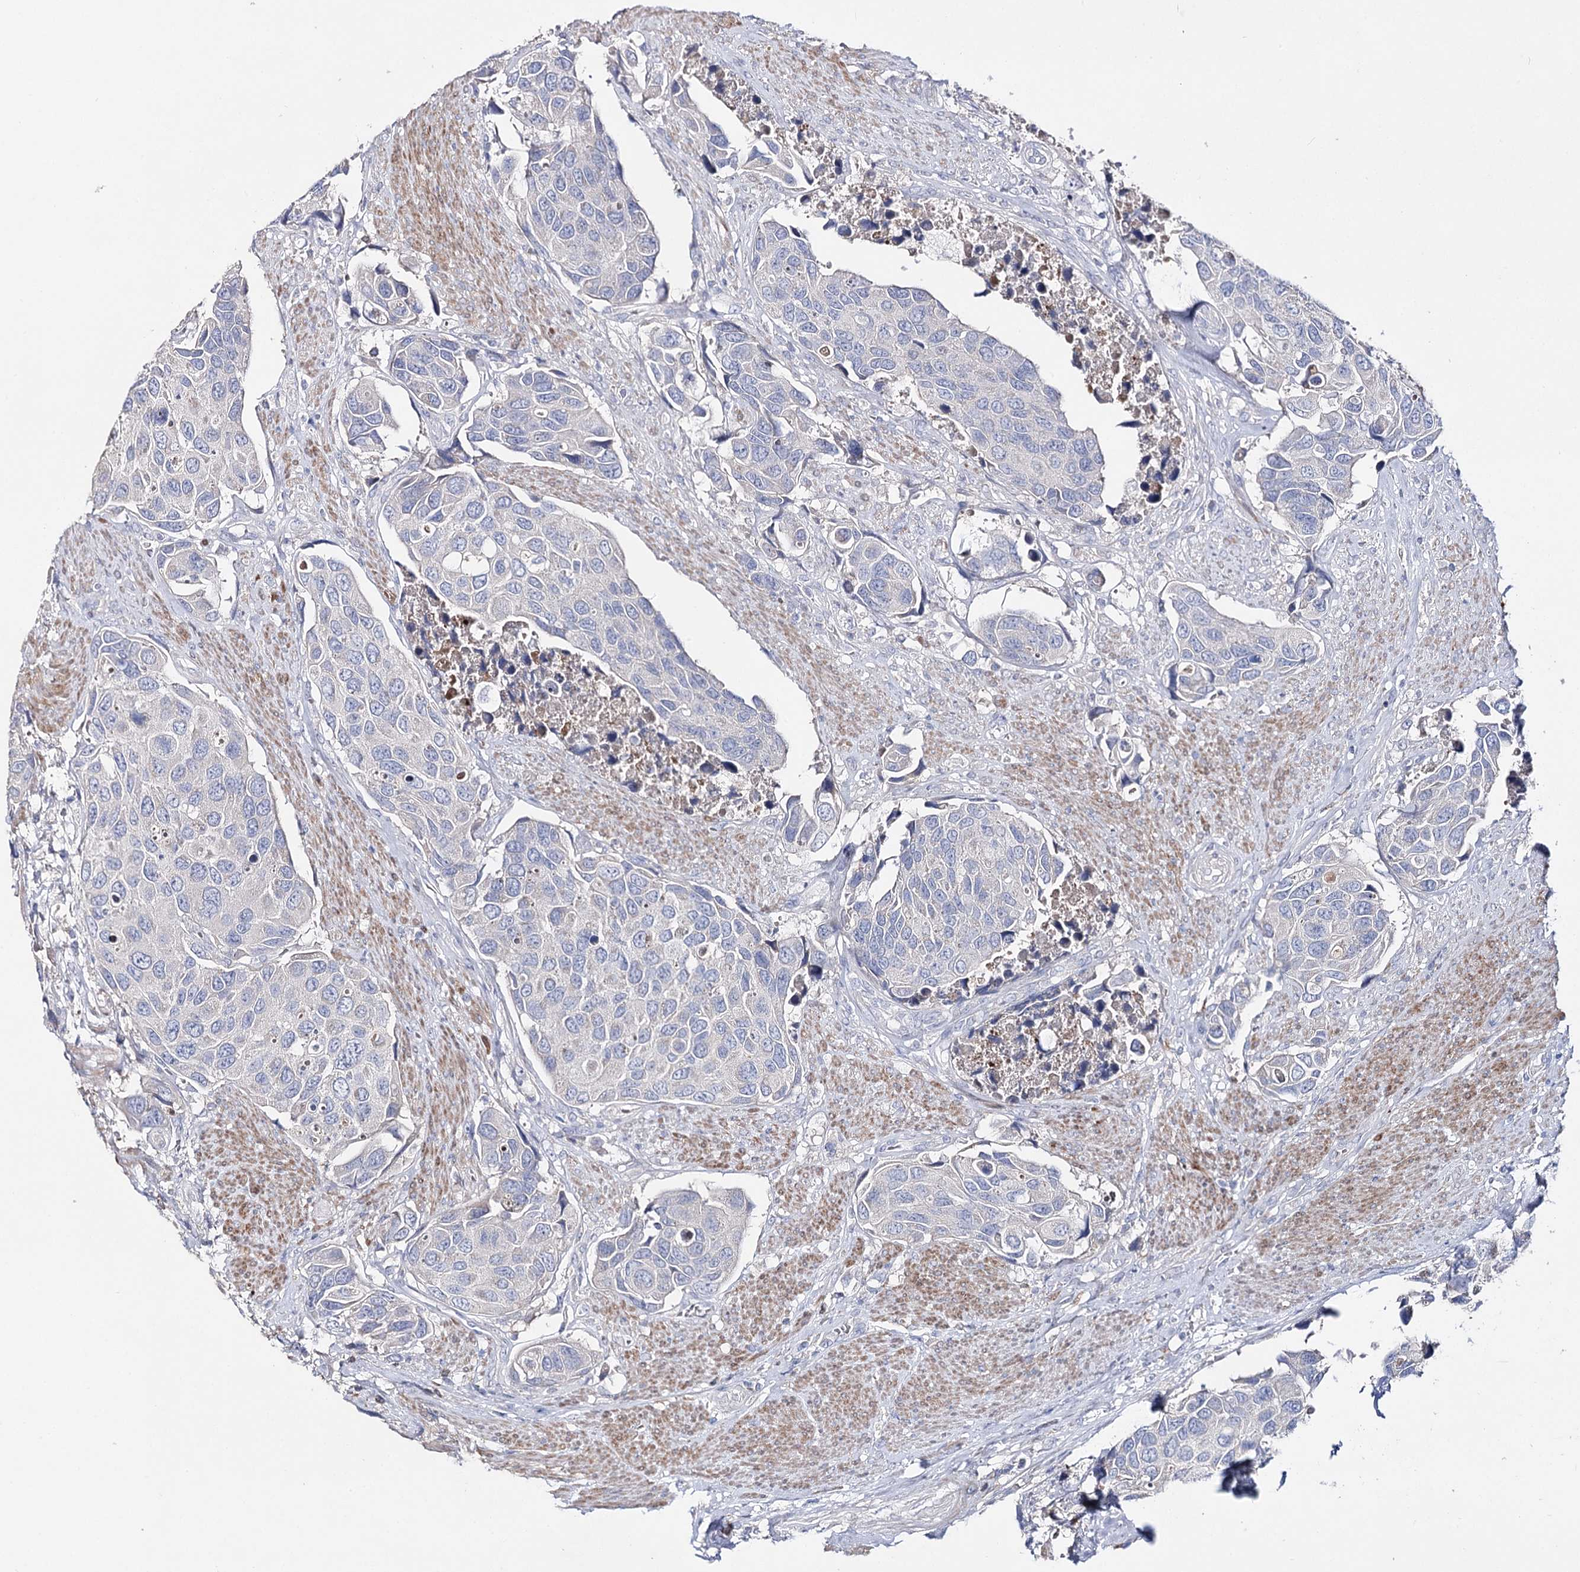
{"staining": {"intensity": "negative", "quantity": "none", "location": "none"}, "tissue": "urothelial cancer", "cell_type": "Tumor cells", "image_type": "cancer", "snomed": [{"axis": "morphology", "description": "Urothelial carcinoma, High grade"}, {"axis": "topography", "description": "Urinary bladder"}], "caption": "DAB immunohistochemical staining of human high-grade urothelial carcinoma exhibits no significant expression in tumor cells.", "gene": "NRAP", "patient": {"sex": "male", "age": 74}}